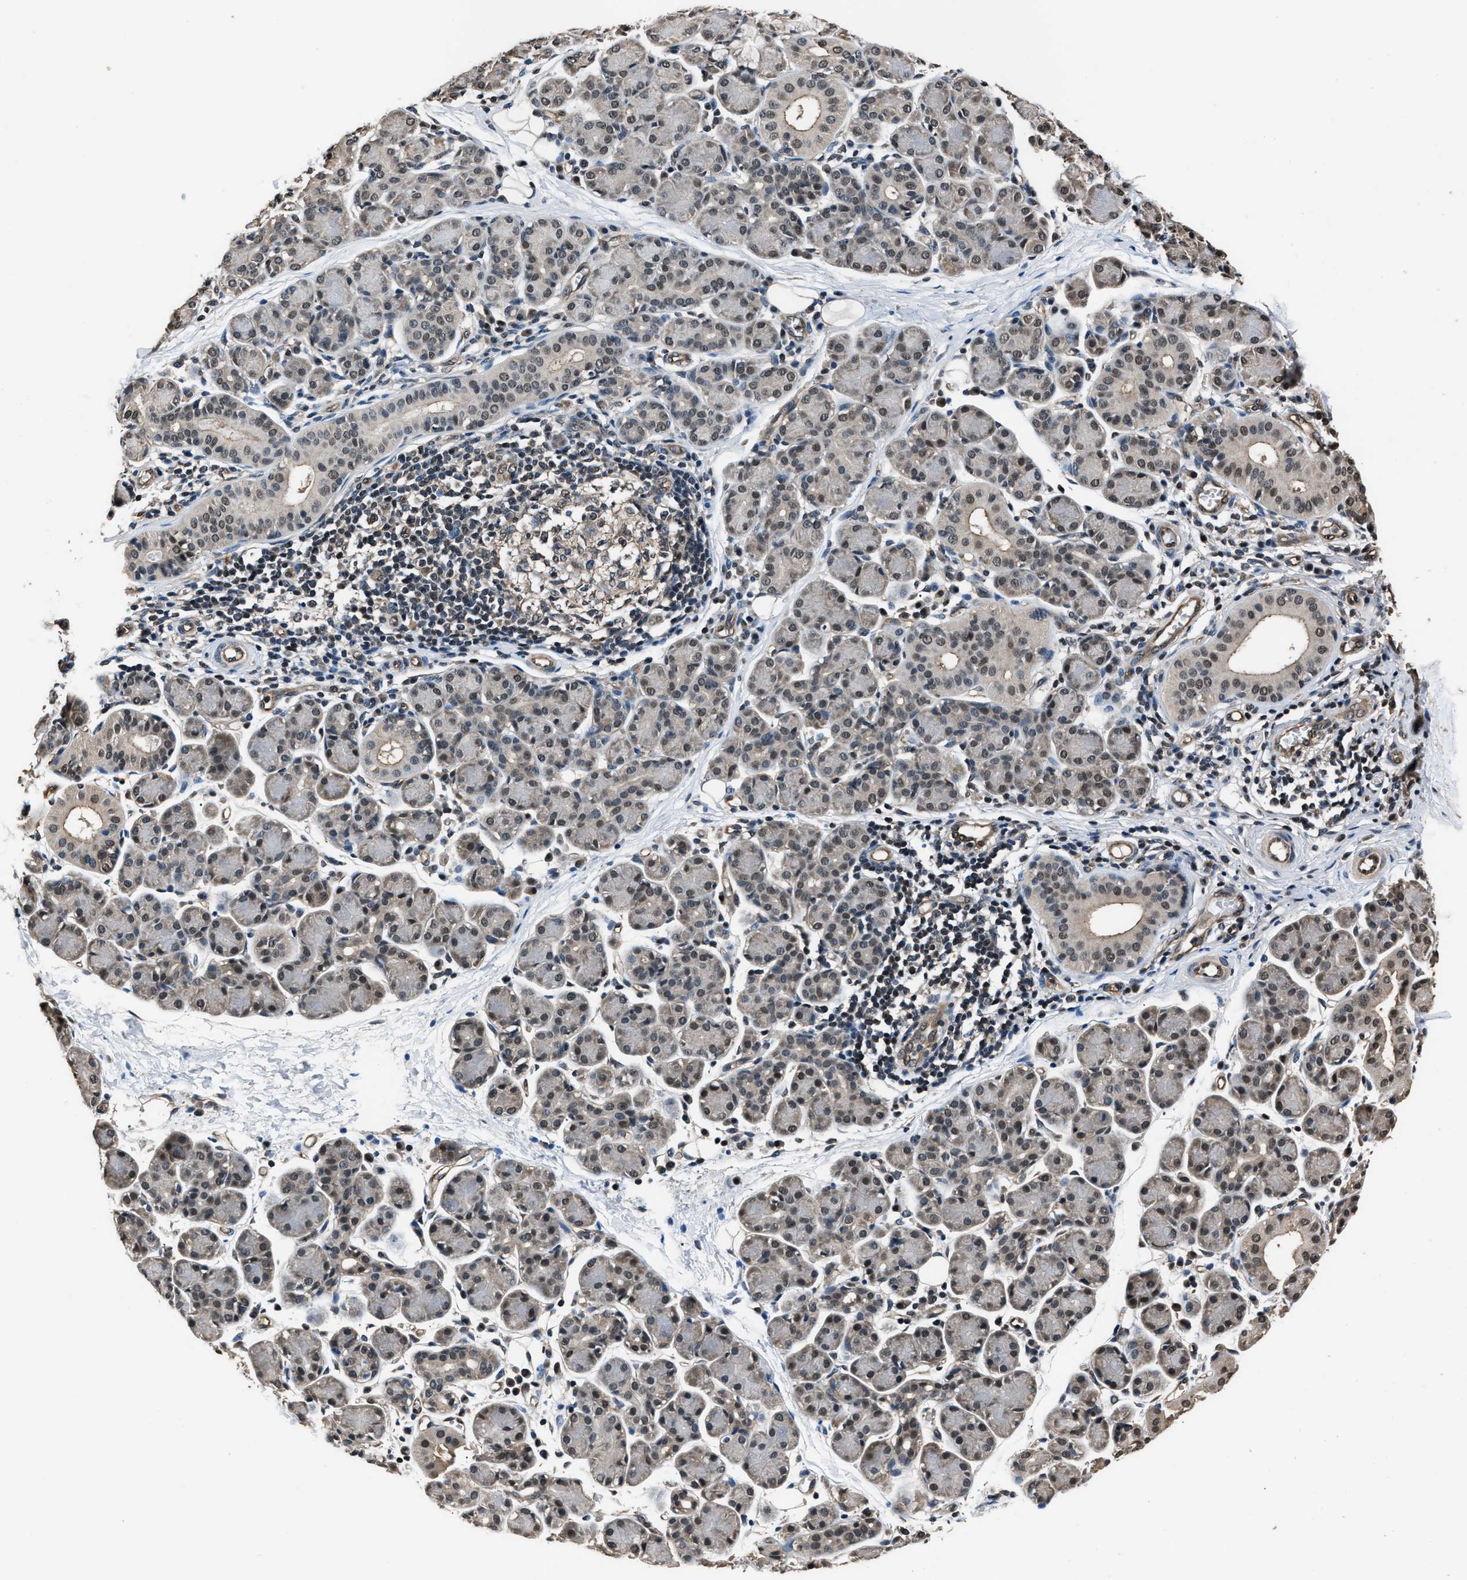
{"staining": {"intensity": "weak", "quantity": "25%-75%", "location": "cytoplasmic/membranous,nuclear"}, "tissue": "salivary gland", "cell_type": "Glandular cells", "image_type": "normal", "snomed": [{"axis": "morphology", "description": "Normal tissue, NOS"}, {"axis": "morphology", "description": "Inflammation, NOS"}, {"axis": "topography", "description": "Lymph node"}, {"axis": "topography", "description": "Salivary gland"}], "caption": "Salivary gland was stained to show a protein in brown. There is low levels of weak cytoplasmic/membranous,nuclear positivity in approximately 25%-75% of glandular cells. The staining is performed using DAB brown chromogen to label protein expression. The nuclei are counter-stained blue using hematoxylin.", "gene": "DFFA", "patient": {"sex": "male", "age": 3}}